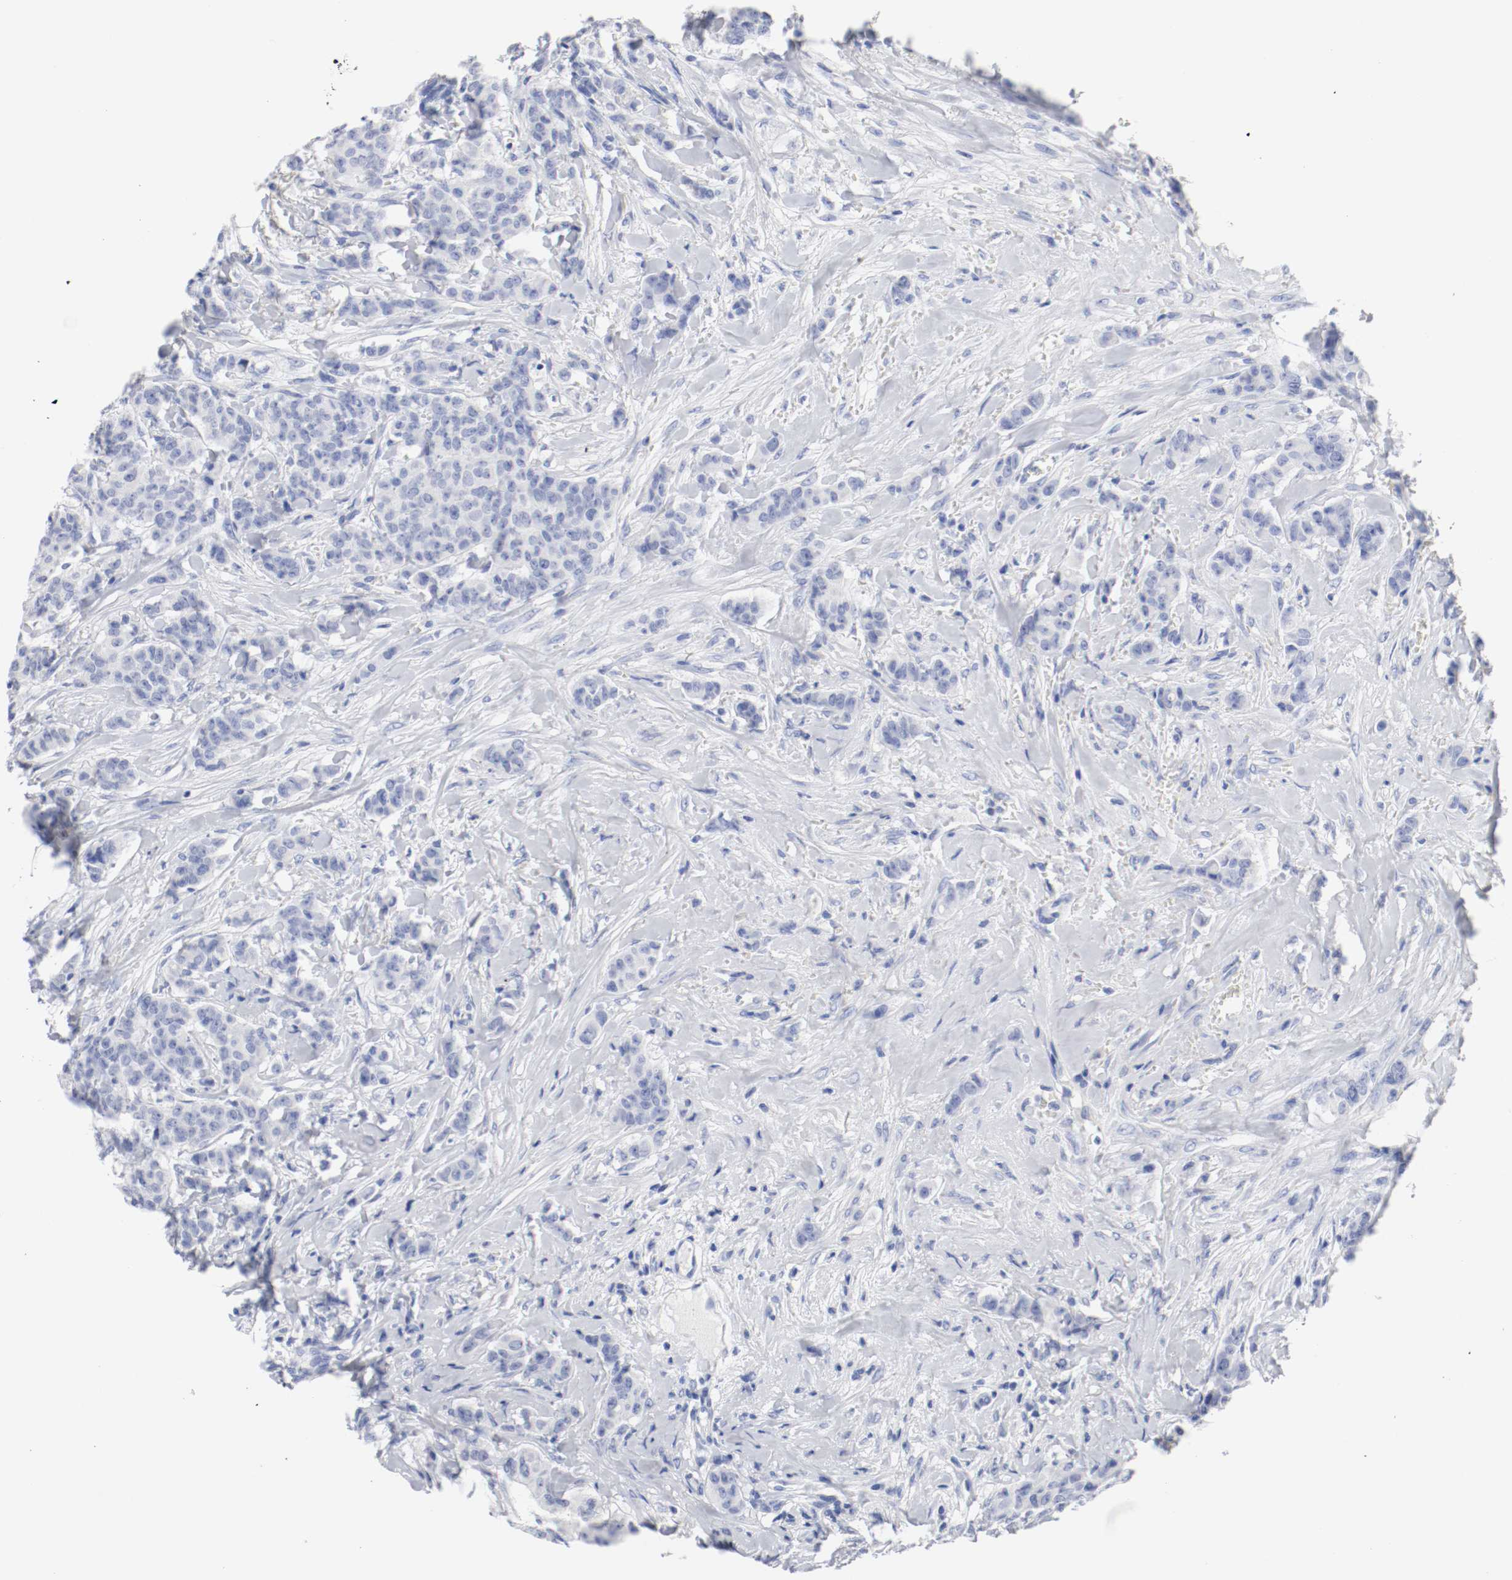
{"staining": {"intensity": "negative", "quantity": "none", "location": "none"}, "tissue": "breast cancer", "cell_type": "Tumor cells", "image_type": "cancer", "snomed": [{"axis": "morphology", "description": "Duct carcinoma"}, {"axis": "topography", "description": "Breast"}], "caption": "An image of breast cancer (invasive ductal carcinoma) stained for a protein shows no brown staining in tumor cells.", "gene": "GAD1", "patient": {"sex": "female", "age": 40}}